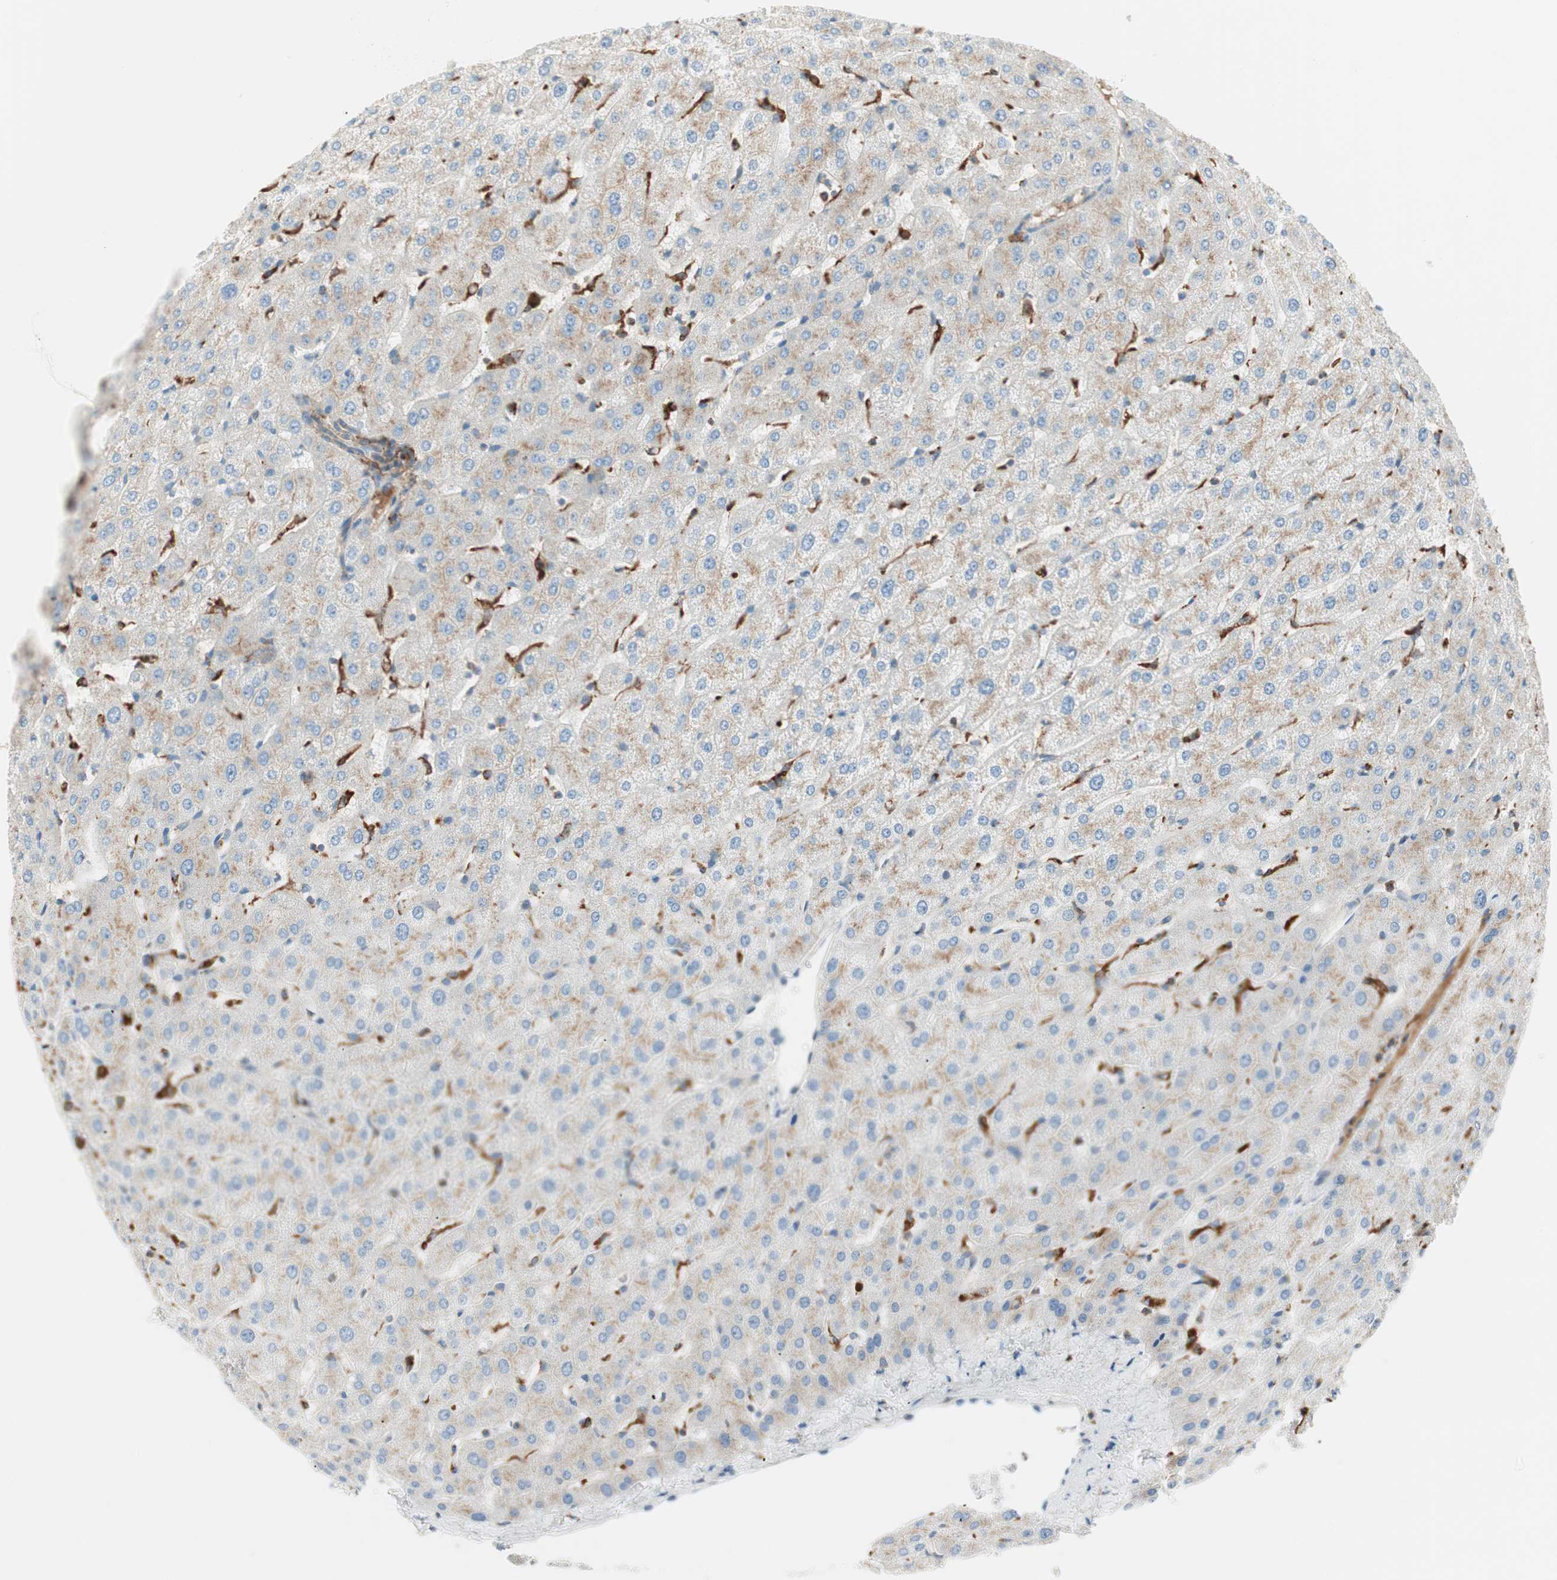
{"staining": {"intensity": "negative", "quantity": "none", "location": "none"}, "tissue": "liver", "cell_type": "Cholangiocytes", "image_type": "normal", "snomed": [{"axis": "morphology", "description": "Normal tissue, NOS"}, {"axis": "morphology", "description": "Fibrosis, NOS"}, {"axis": "topography", "description": "Liver"}], "caption": "The IHC photomicrograph has no significant expression in cholangiocytes of liver.", "gene": "ATP6V1G1", "patient": {"sex": "female", "age": 29}}